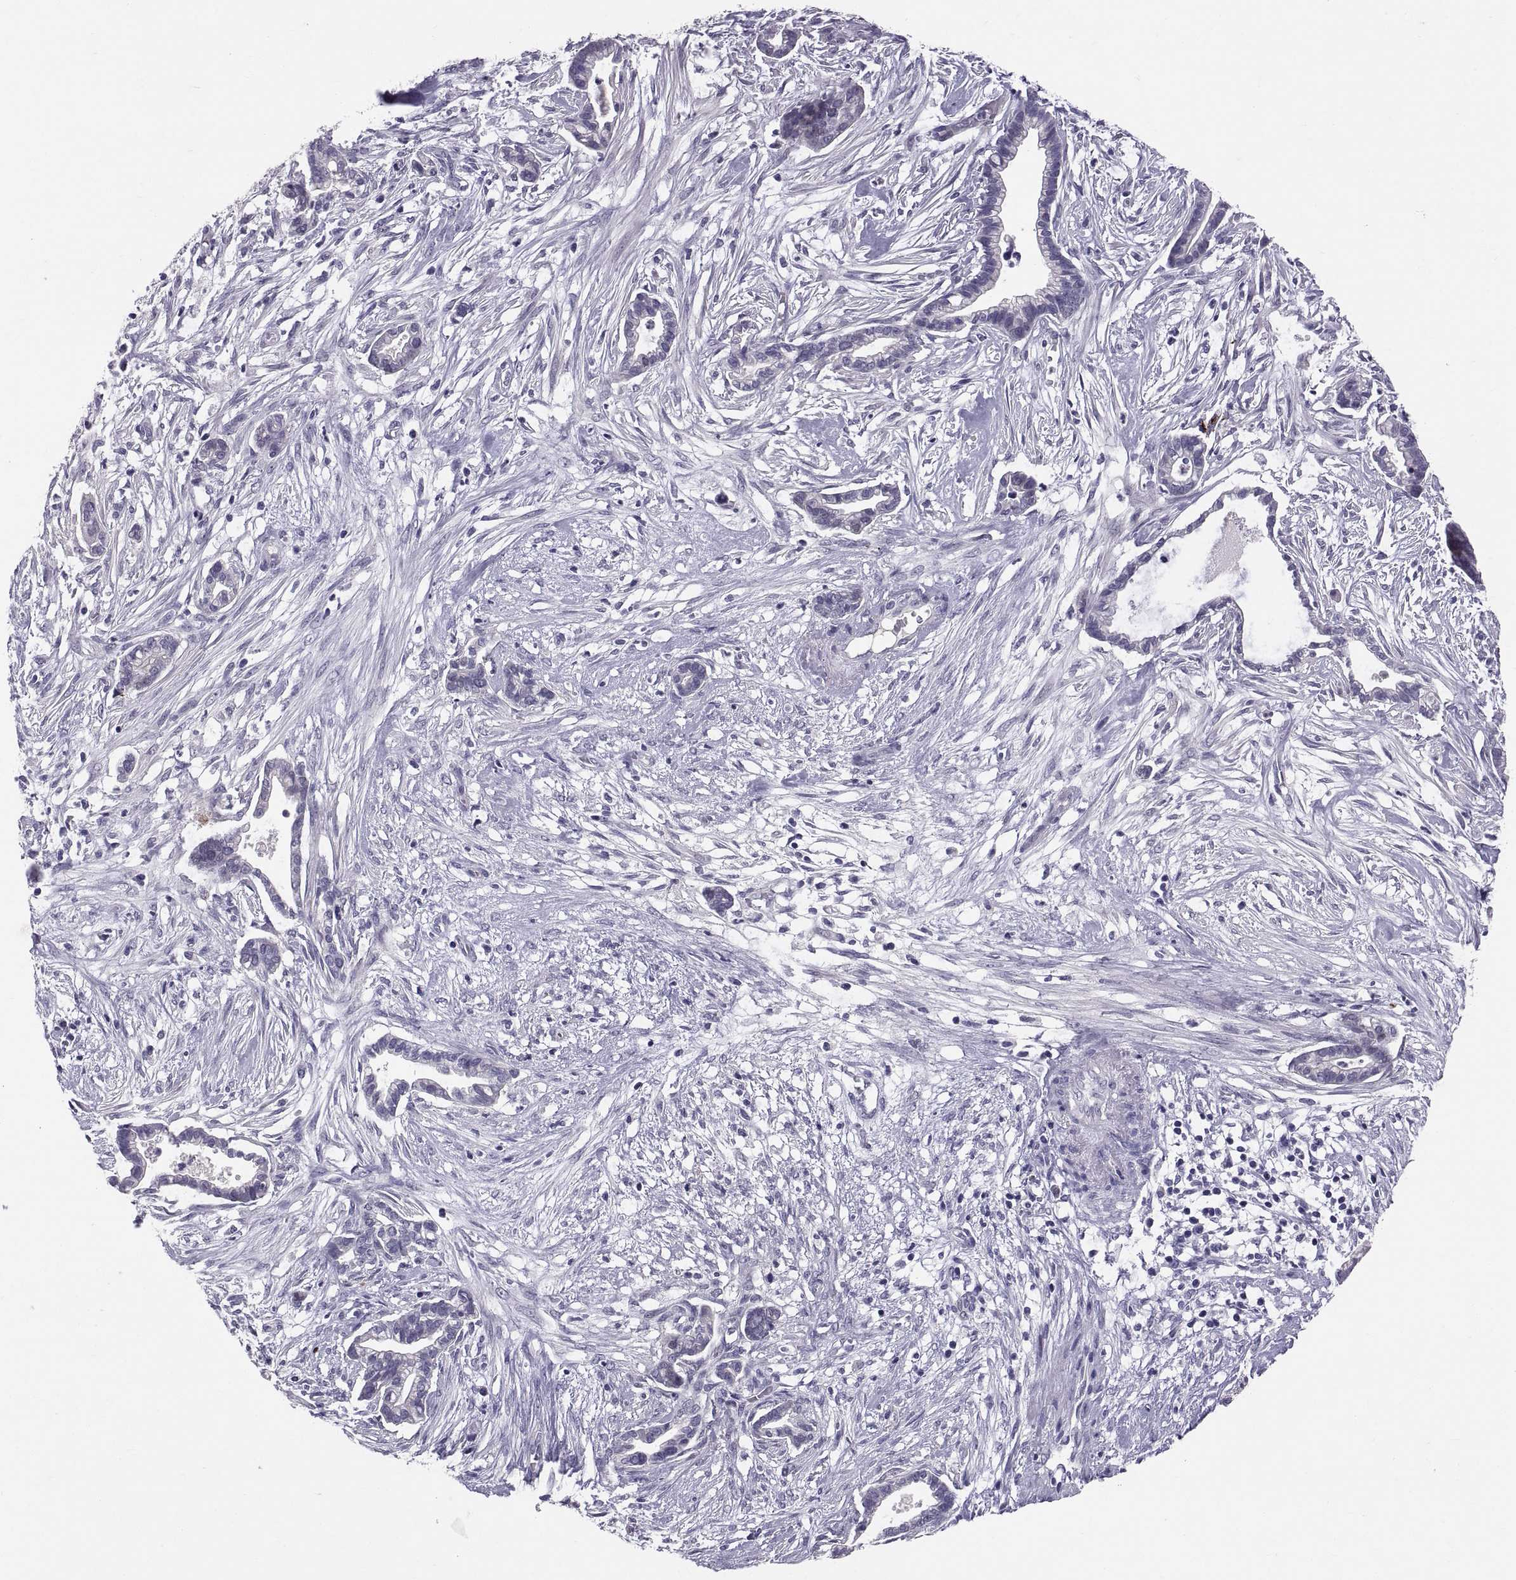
{"staining": {"intensity": "negative", "quantity": "none", "location": "none"}, "tissue": "cervical cancer", "cell_type": "Tumor cells", "image_type": "cancer", "snomed": [{"axis": "morphology", "description": "Adenocarcinoma, NOS"}, {"axis": "topography", "description": "Cervix"}], "caption": "Immunohistochemistry of human cervical cancer shows no expression in tumor cells.", "gene": "PTN", "patient": {"sex": "female", "age": 62}}